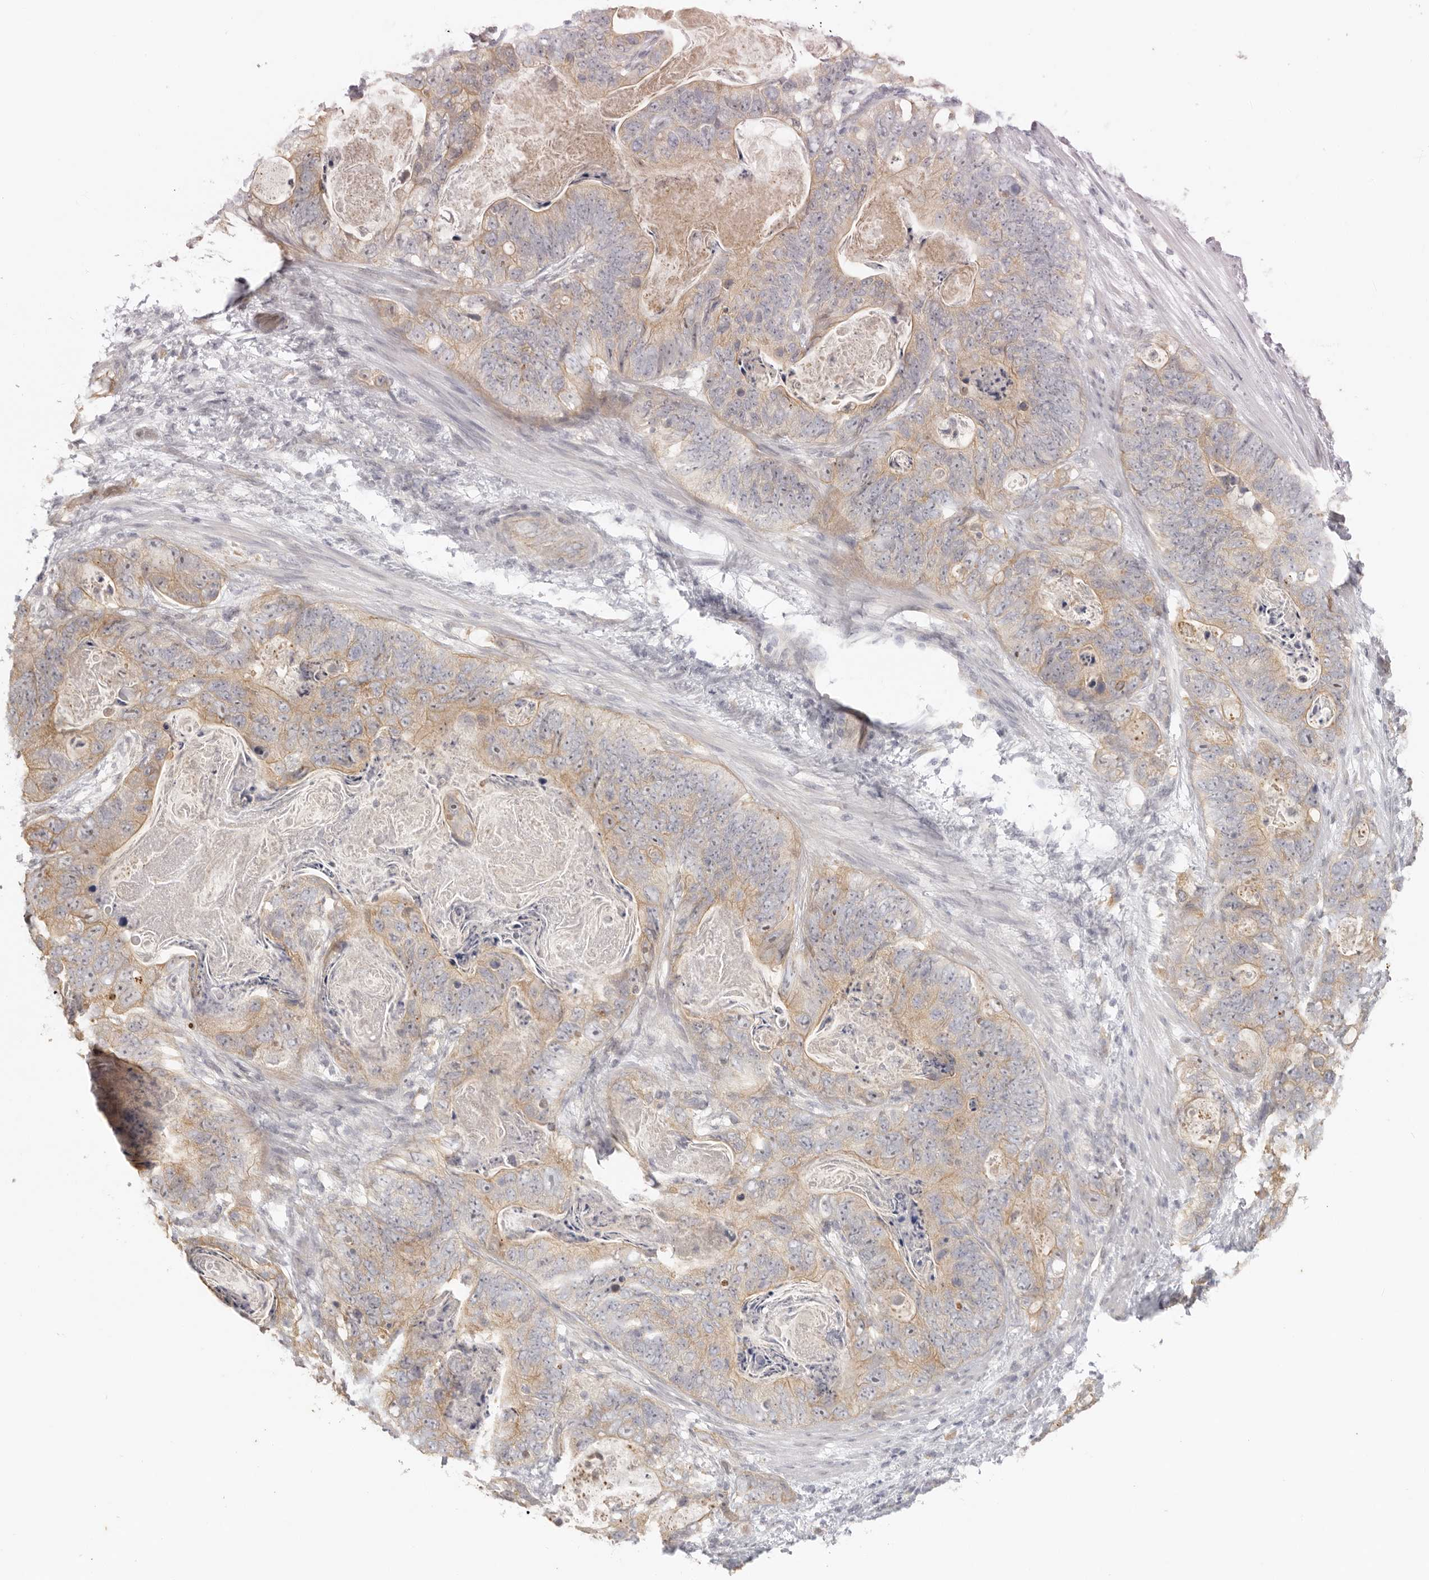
{"staining": {"intensity": "moderate", "quantity": ">75%", "location": "cytoplasmic/membranous"}, "tissue": "stomach cancer", "cell_type": "Tumor cells", "image_type": "cancer", "snomed": [{"axis": "morphology", "description": "Normal tissue, NOS"}, {"axis": "morphology", "description": "Adenocarcinoma, NOS"}, {"axis": "topography", "description": "Stomach"}], "caption": "Protein expression analysis of human stomach cancer (adenocarcinoma) reveals moderate cytoplasmic/membranous expression in about >75% of tumor cells.", "gene": "AHDC1", "patient": {"sex": "female", "age": 89}}